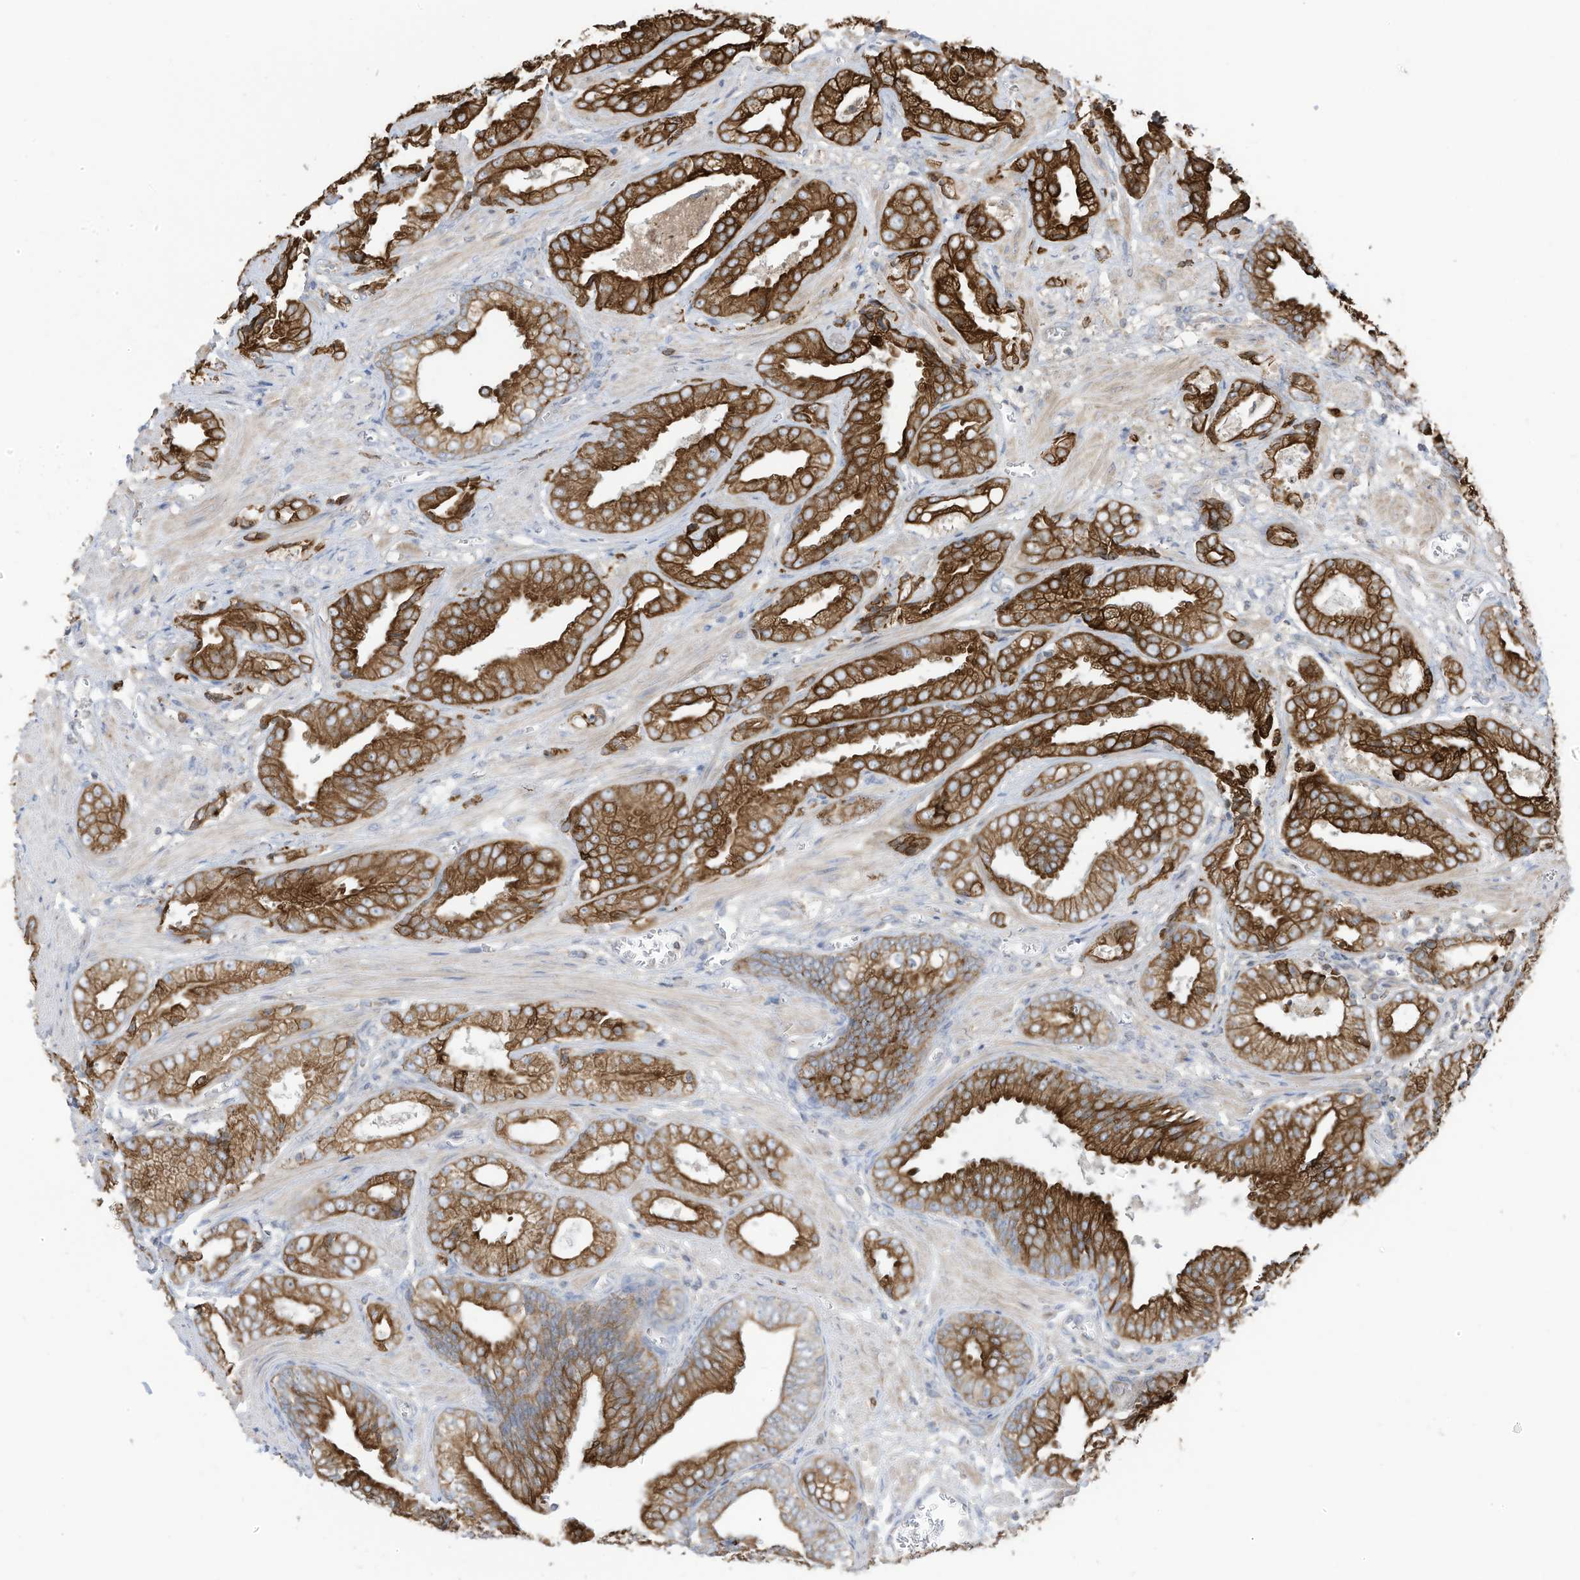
{"staining": {"intensity": "strong", "quantity": ">75%", "location": "cytoplasmic/membranous"}, "tissue": "prostate cancer", "cell_type": "Tumor cells", "image_type": "cancer", "snomed": [{"axis": "morphology", "description": "Adenocarcinoma, Low grade"}, {"axis": "topography", "description": "Prostate"}], "caption": "This micrograph shows immunohistochemistry (IHC) staining of human prostate cancer (low-grade adenocarcinoma), with high strong cytoplasmic/membranous positivity in about >75% of tumor cells.", "gene": "CGAS", "patient": {"sex": "male", "age": 67}}